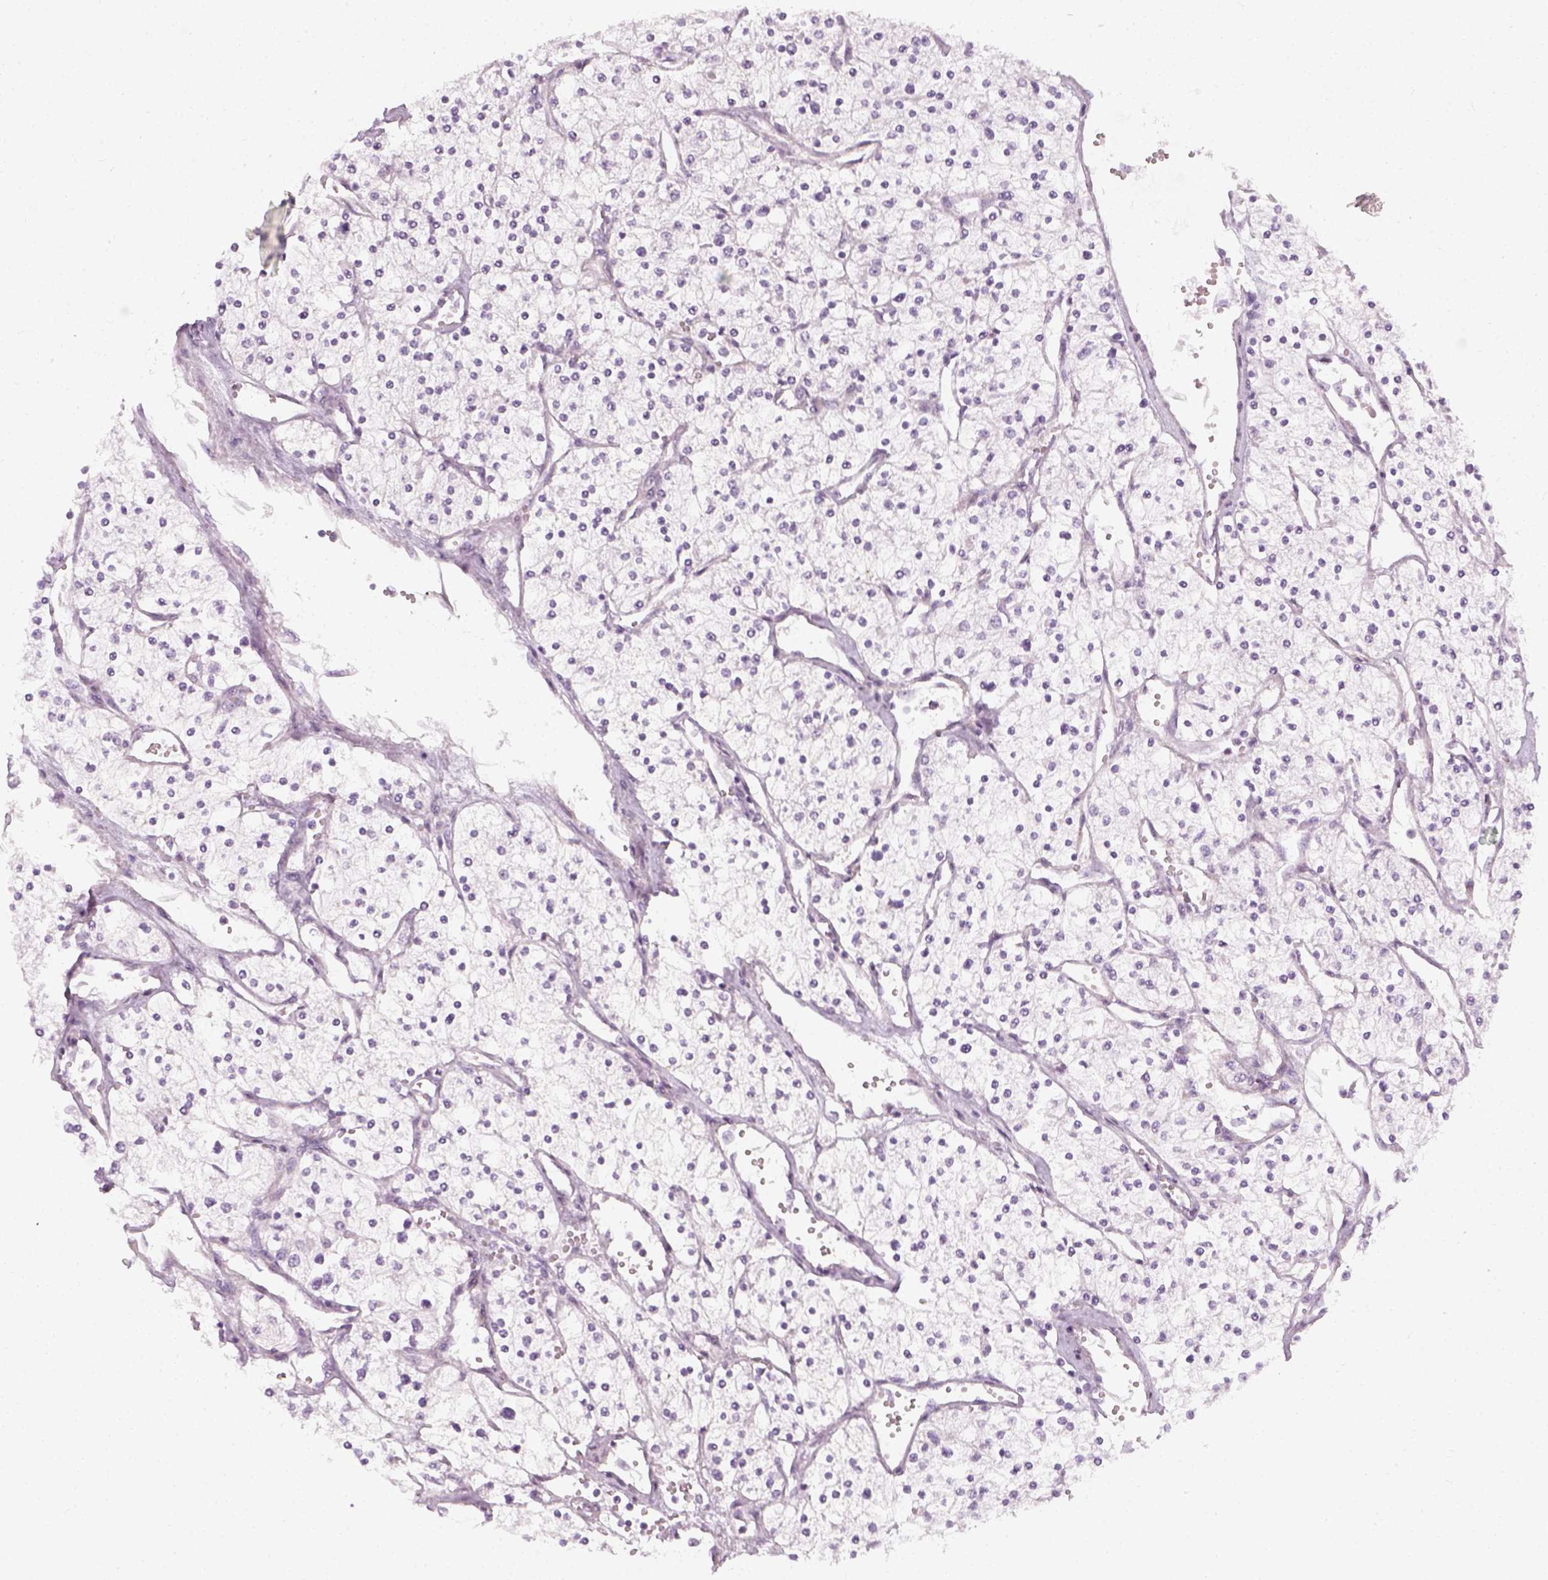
{"staining": {"intensity": "negative", "quantity": "none", "location": "none"}, "tissue": "renal cancer", "cell_type": "Tumor cells", "image_type": "cancer", "snomed": [{"axis": "morphology", "description": "Adenocarcinoma, NOS"}, {"axis": "topography", "description": "Kidney"}], "caption": "High magnification brightfield microscopy of adenocarcinoma (renal) stained with DAB (brown) and counterstained with hematoxylin (blue): tumor cells show no significant positivity.", "gene": "PRAME", "patient": {"sex": "male", "age": 80}}